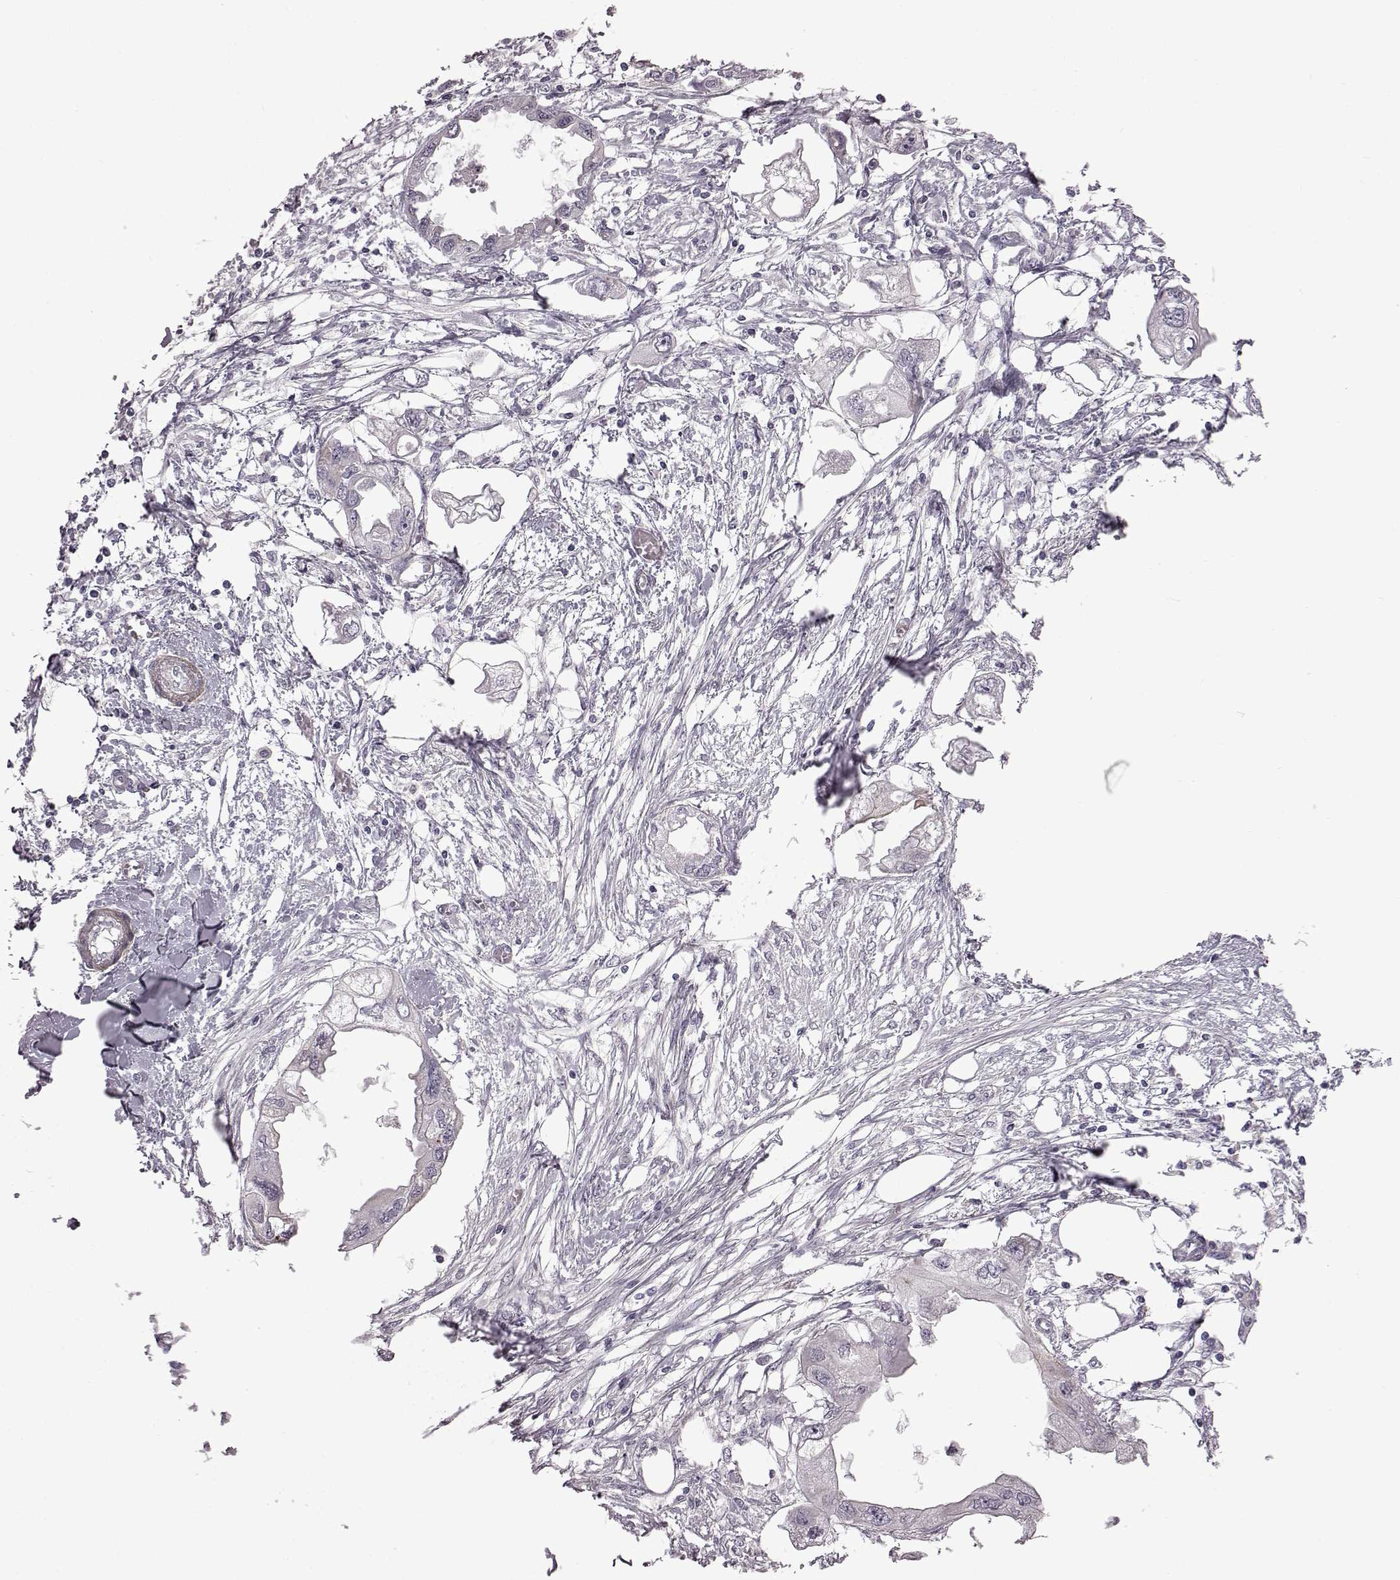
{"staining": {"intensity": "negative", "quantity": "none", "location": "none"}, "tissue": "endometrial cancer", "cell_type": "Tumor cells", "image_type": "cancer", "snomed": [{"axis": "morphology", "description": "Adenocarcinoma, NOS"}, {"axis": "morphology", "description": "Adenocarcinoma, metastatic, NOS"}, {"axis": "topography", "description": "Adipose tissue"}, {"axis": "topography", "description": "Endometrium"}], "caption": "The histopathology image exhibits no significant positivity in tumor cells of endometrial cancer (adenocarcinoma).", "gene": "SYNPO2", "patient": {"sex": "female", "age": 67}}